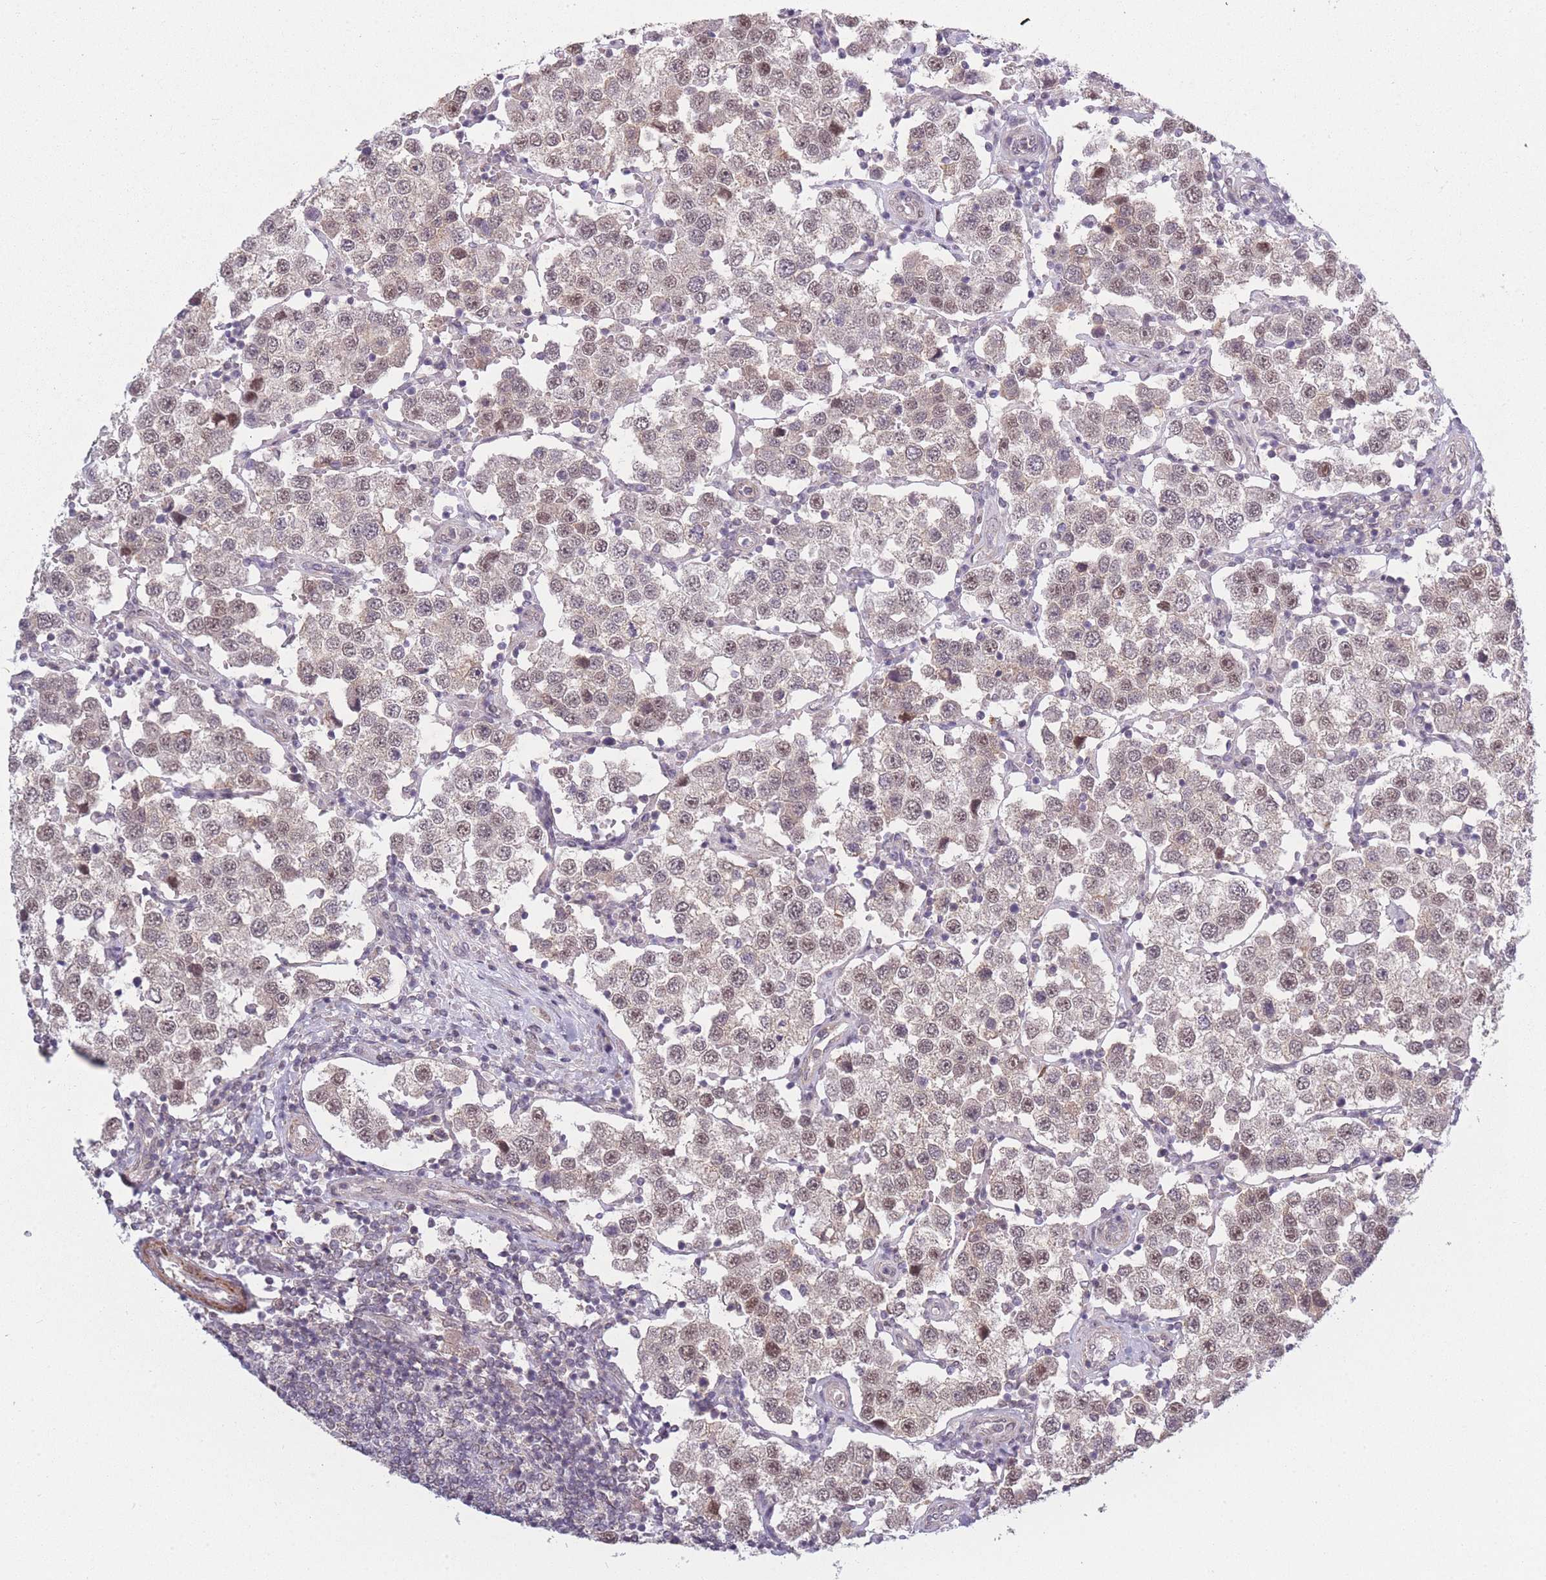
{"staining": {"intensity": "moderate", "quantity": ">75%", "location": "nuclear"}, "tissue": "testis cancer", "cell_type": "Tumor cells", "image_type": "cancer", "snomed": [{"axis": "morphology", "description": "Seminoma, NOS"}, {"axis": "topography", "description": "Testis"}], "caption": "A histopathology image of human testis seminoma stained for a protein demonstrates moderate nuclear brown staining in tumor cells.", "gene": "SIN3B", "patient": {"sex": "male", "age": 37}}